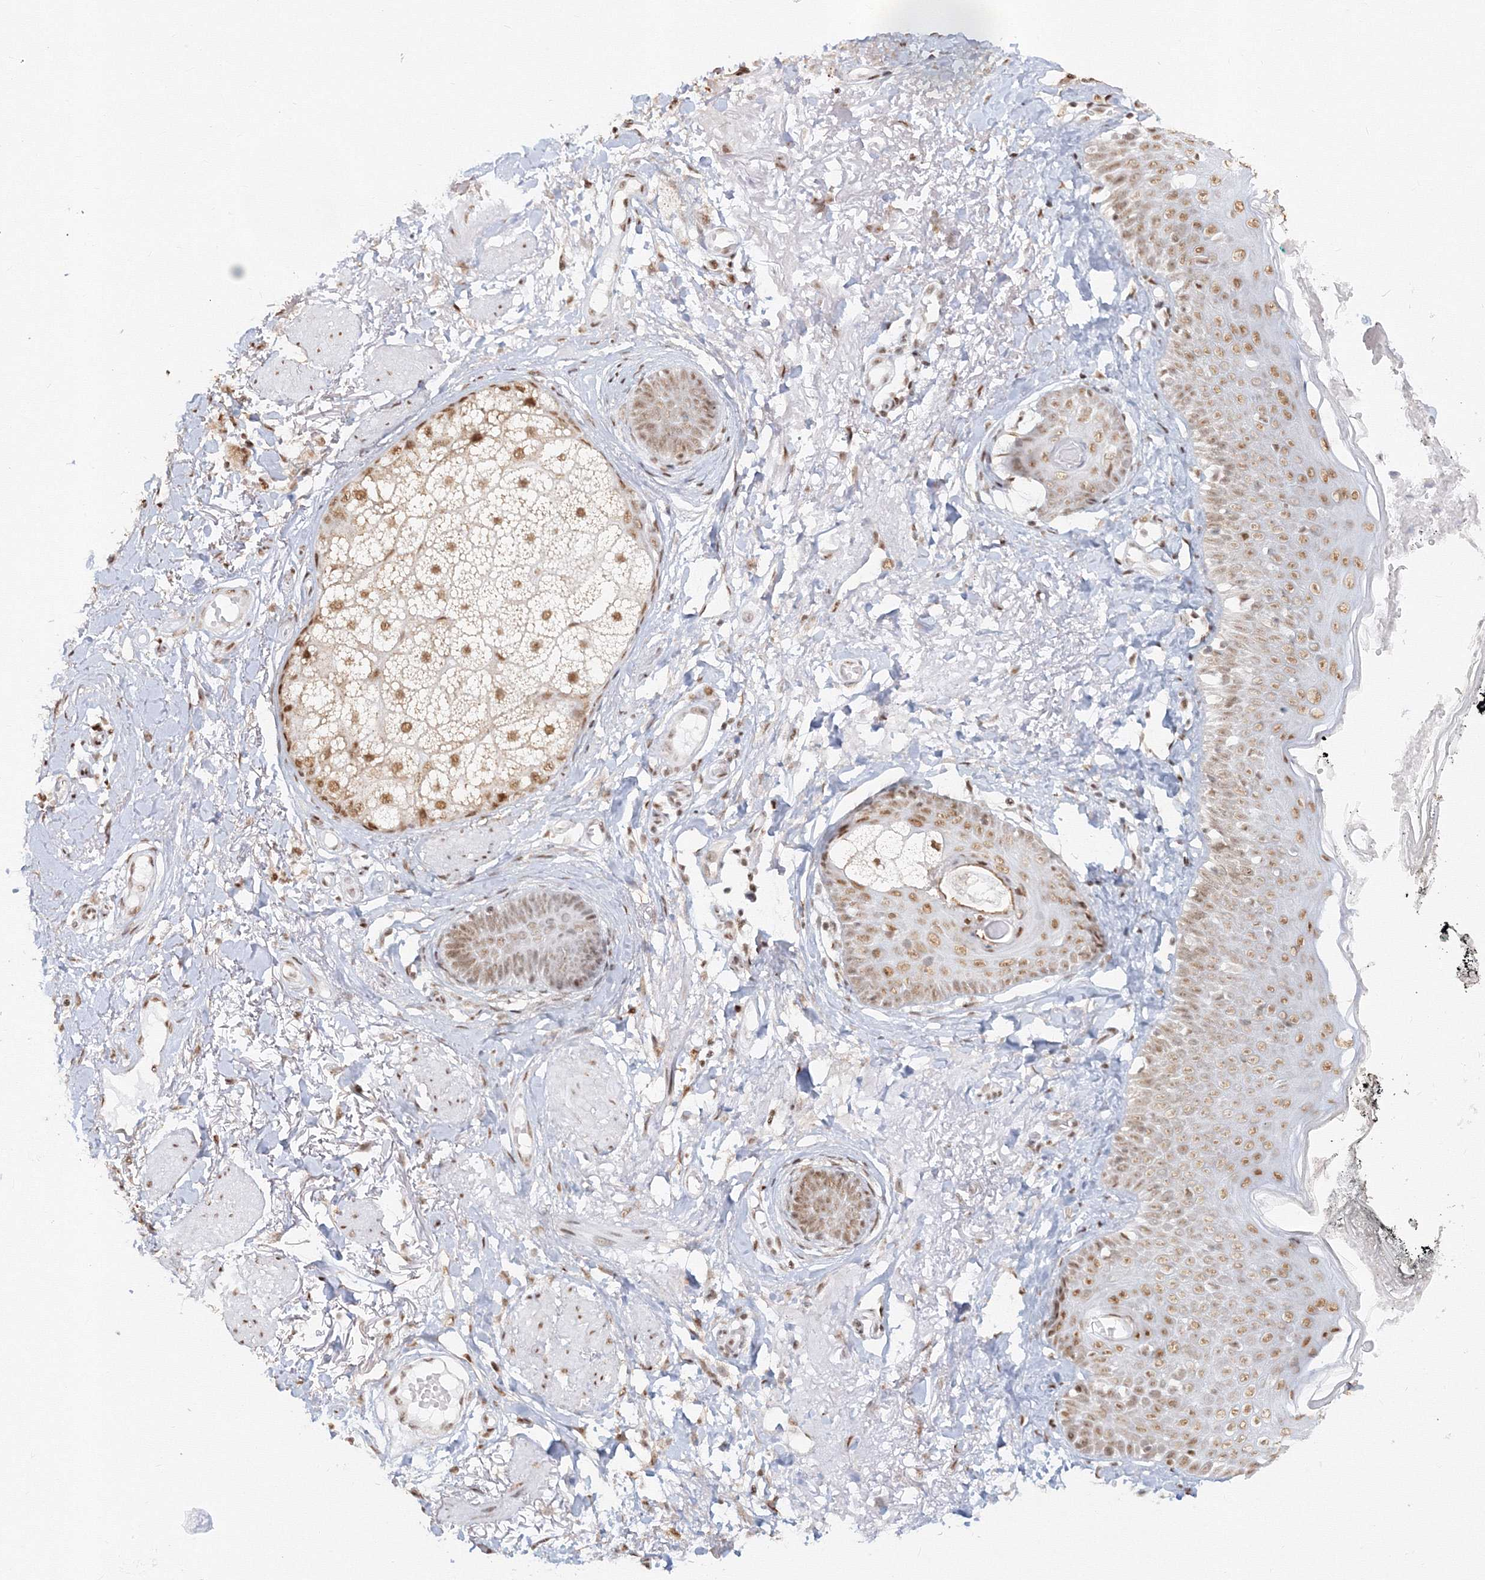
{"staining": {"intensity": "moderate", "quantity": ">75%", "location": "nuclear"}, "tissue": "skin cancer", "cell_type": "Tumor cells", "image_type": "cancer", "snomed": [{"axis": "morphology", "description": "Normal tissue, NOS"}, {"axis": "morphology", "description": "Basal cell carcinoma"}, {"axis": "topography", "description": "Skin"}], "caption": "Human skin cancer (basal cell carcinoma) stained with a brown dye reveals moderate nuclear positive staining in about >75% of tumor cells.", "gene": "PPP4R2", "patient": {"sex": "male", "age": 64}}